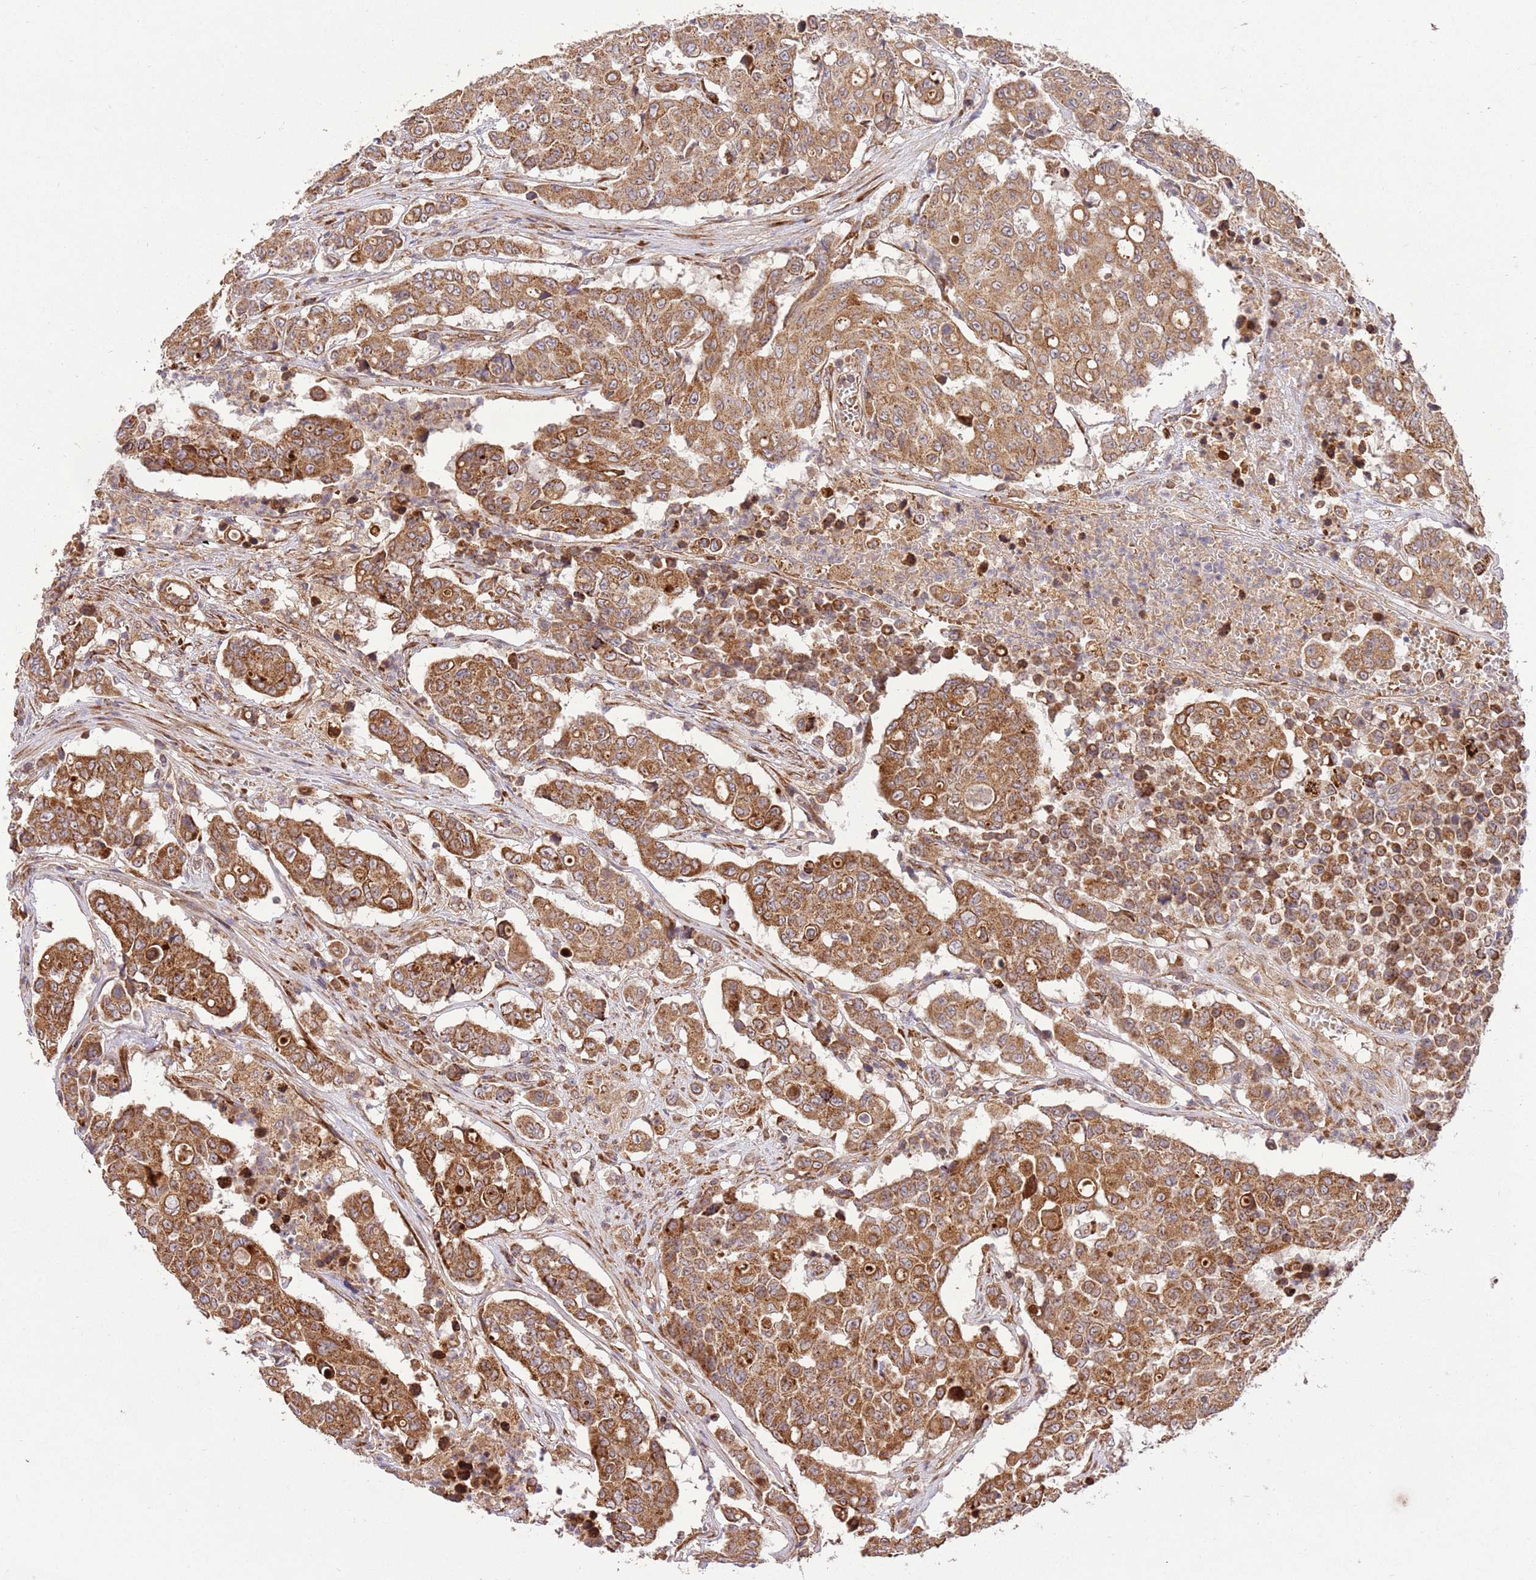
{"staining": {"intensity": "moderate", "quantity": ">75%", "location": "cytoplasmic/membranous"}, "tissue": "colorectal cancer", "cell_type": "Tumor cells", "image_type": "cancer", "snomed": [{"axis": "morphology", "description": "Adenocarcinoma, NOS"}, {"axis": "topography", "description": "Colon"}], "caption": "Protein staining shows moderate cytoplasmic/membranous staining in about >75% of tumor cells in colorectal cancer (adenocarcinoma).", "gene": "SPATA2L", "patient": {"sex": "male", "age": 51}}